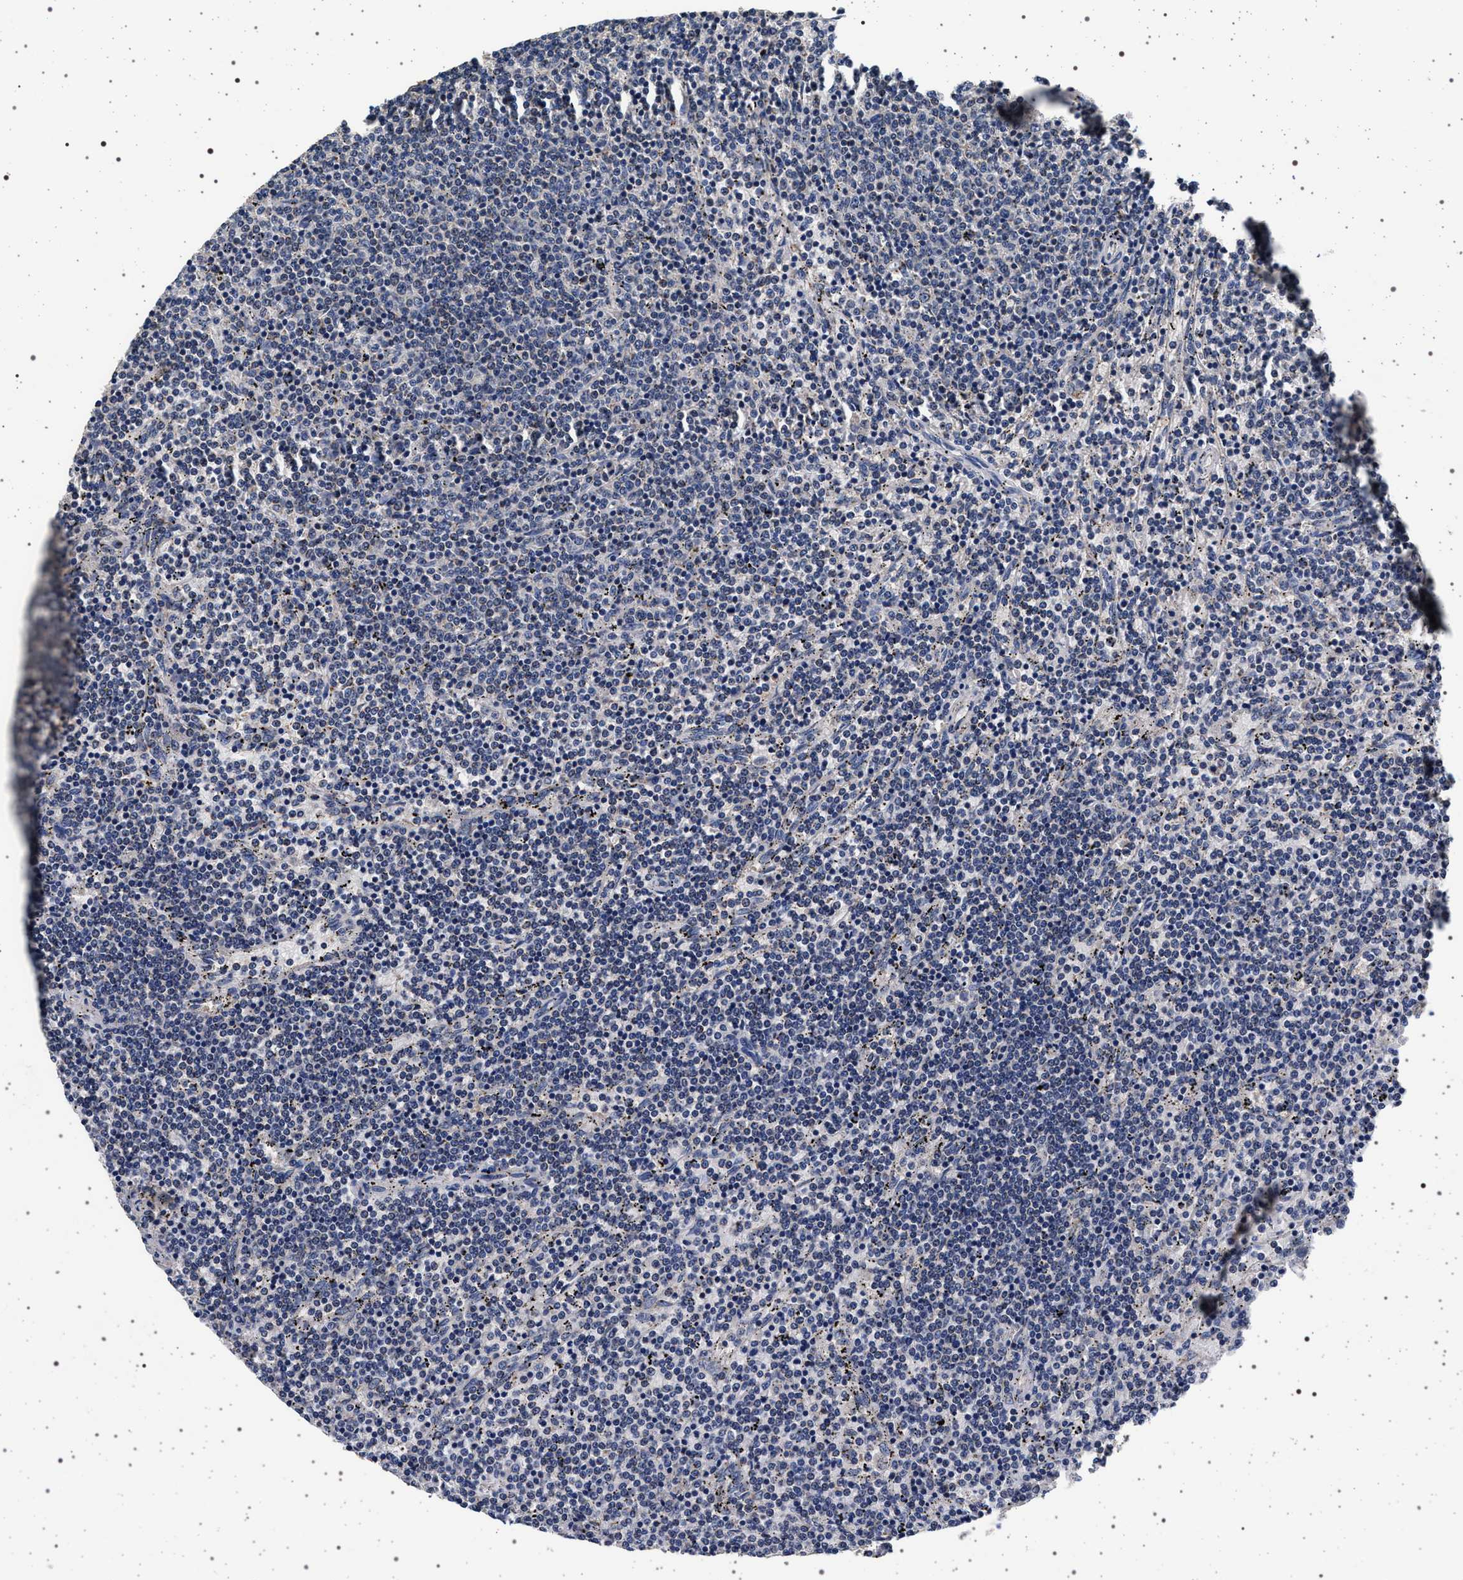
{"staining": {"intensity": "negative", "quantity": "none", "location": "none"}, "tissue": "lymphoma", "cell_type": "Tumor cells", "image_type": "cancer", "snomed": [{"axis": "morphology", "description": "Malignant lymphoma, non-Hodgkin's type, Low grade"}, {"axis": "topography", "description": "Spleen"}], "caption": "Low-grade malignant lymphoma, non-Hodgkin's type was stained to show a protein in brown. There is no significant staining in tumor cells.", "gene": "MAP3K2", "patient": {"sex": "female", "age": 50}}